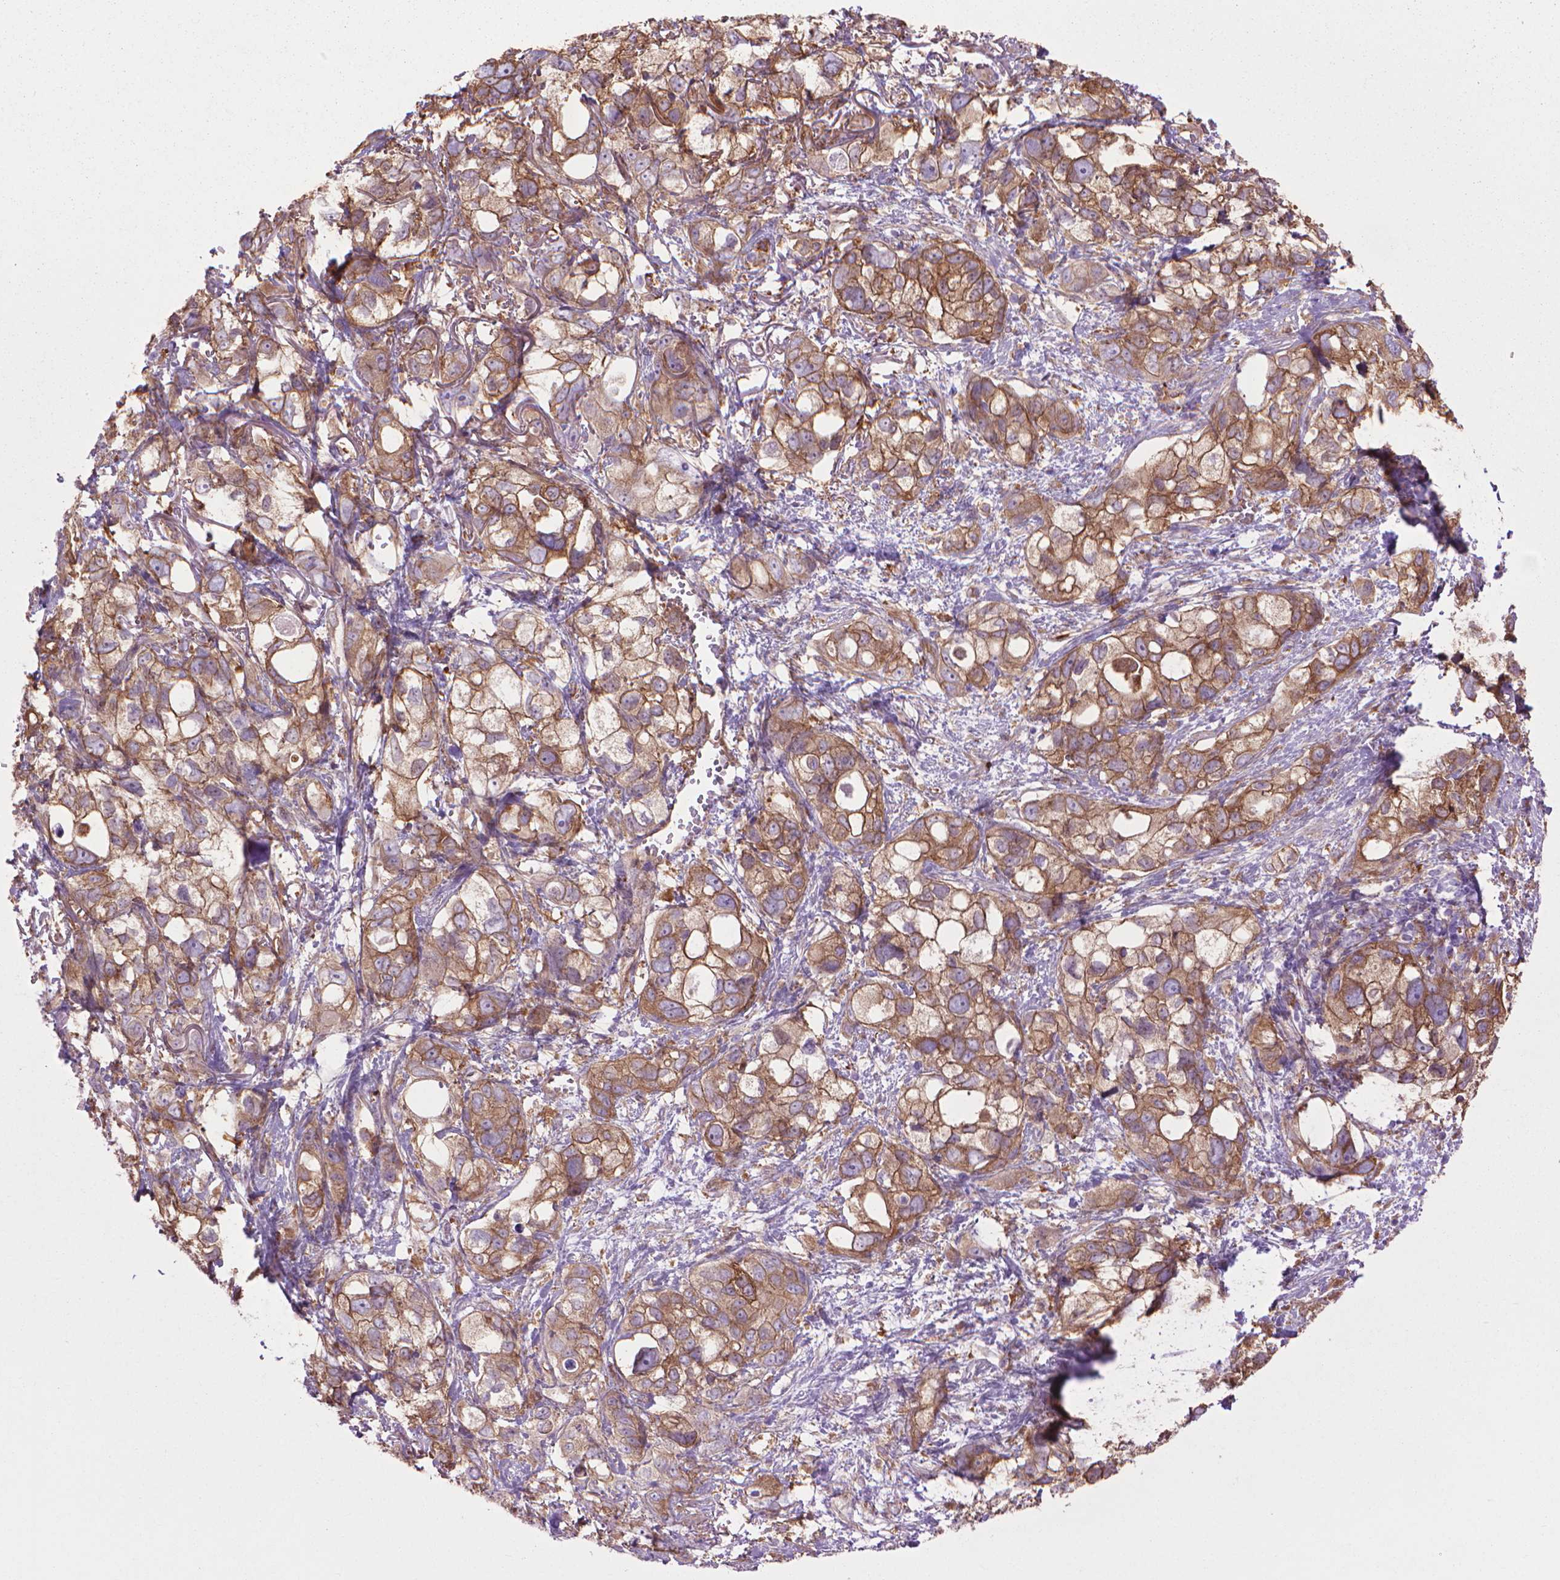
{"staining": {"intensity": "moderate", "quantity": ">75%", "location": "cytoplasmic/membranous"}, "tissue": "stomach cancer", "cell_type": "Tumor cells", "image_type": "cancer", "snomed": [{"axis": "morphology", "description": "Adenocarcinoma, NOS"}, {"axis": "topography", "description": "Stomach, upper"}], "caption": "Immunohistochemistry (IHC) micrograph of human stomach cancer (adenocarcinoma) stained for a protein (brown), which reveals medium levels of moderate cytoplasmic/membranous expression in about >75% of tumor cells.", "gene": "CORO1B", "patient": {"sex": "female", "age": 81}}